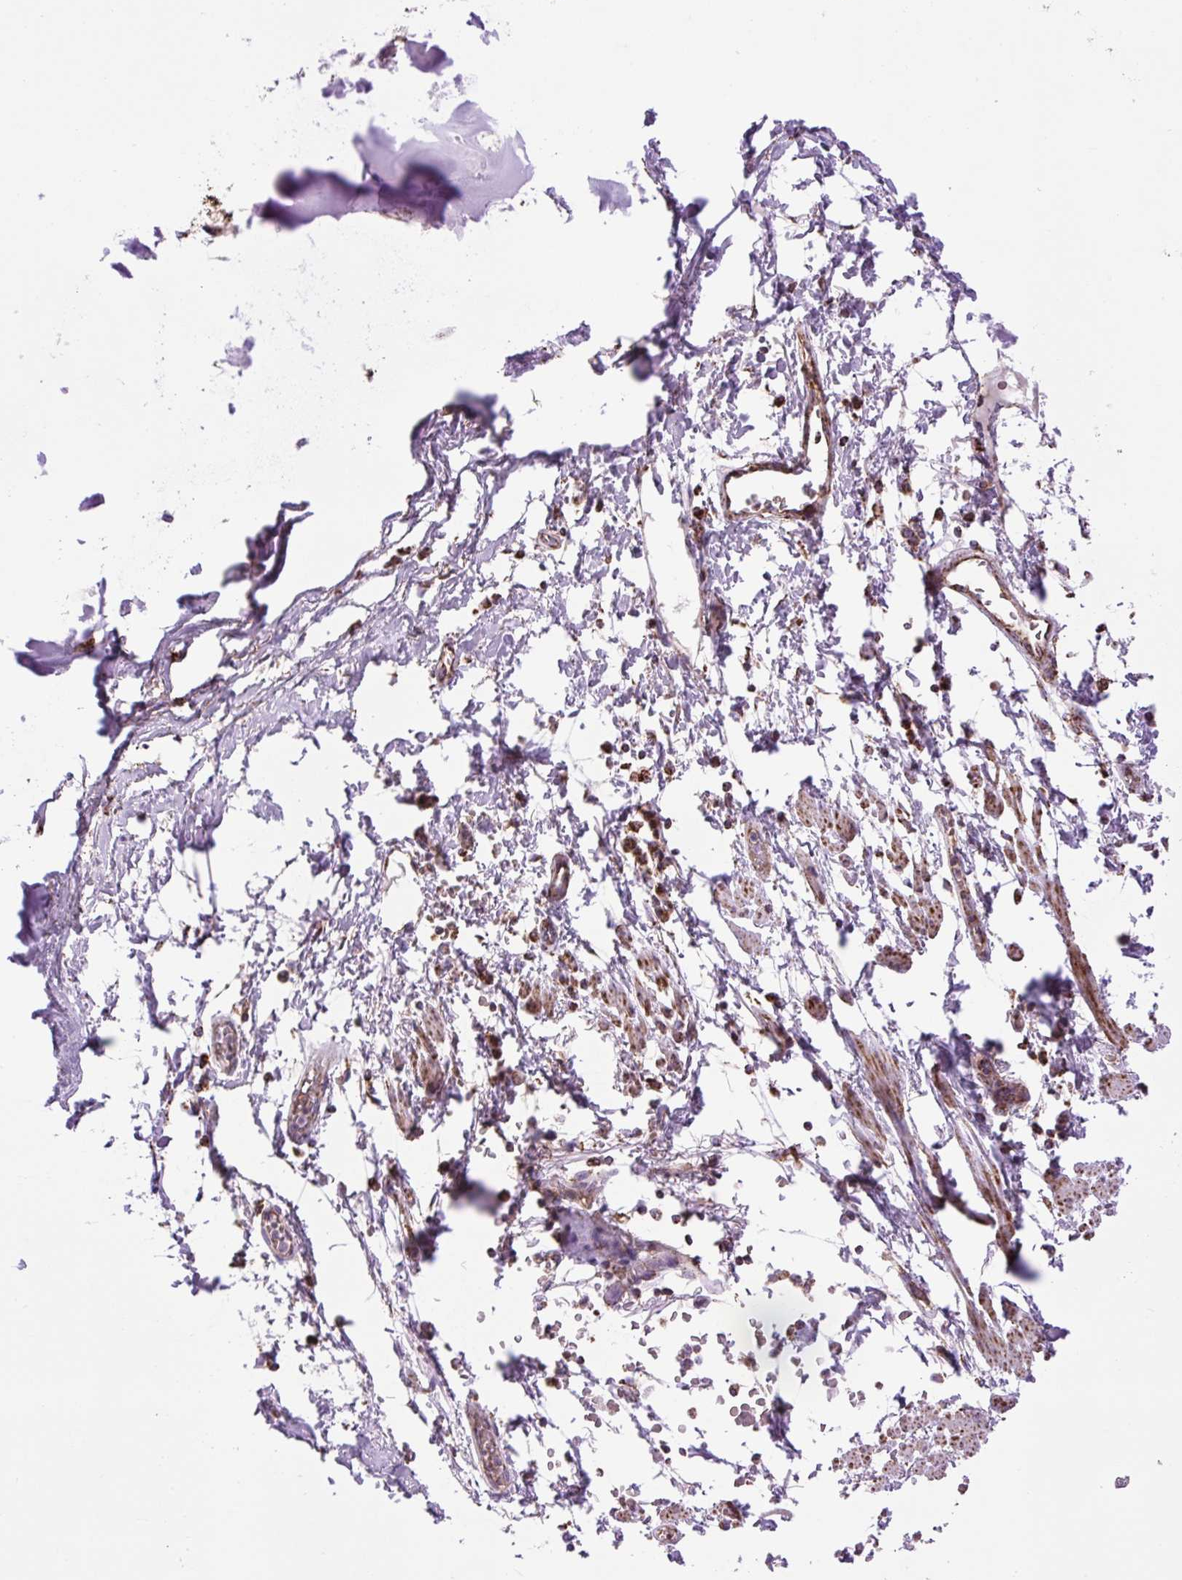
{"staining": {"intensity": "moderate", "quantity": "25%-75%", "location": "cytoplasmic/membranous"}, "tissue": "adipose tissue", "cell_type": "Adipocytes", "image_type": "normal", "snomed": [{"axis": "morphology", "description": "Normal tissue, NOS"}, {"axis": "morphology", "description": "Degeneration, NOS"}, {"axis": "topography", "description": "Cartilage tissue"}, {"axis": "topography", "description": "Lung"}], "caption": "Adipocytes show moderate cytoplasmic/membranous positivity in about 25%-75% of cells in benign adipose tissue.", "gene": "PLCG1", "patient": {"sex": "female", "age": 61}}